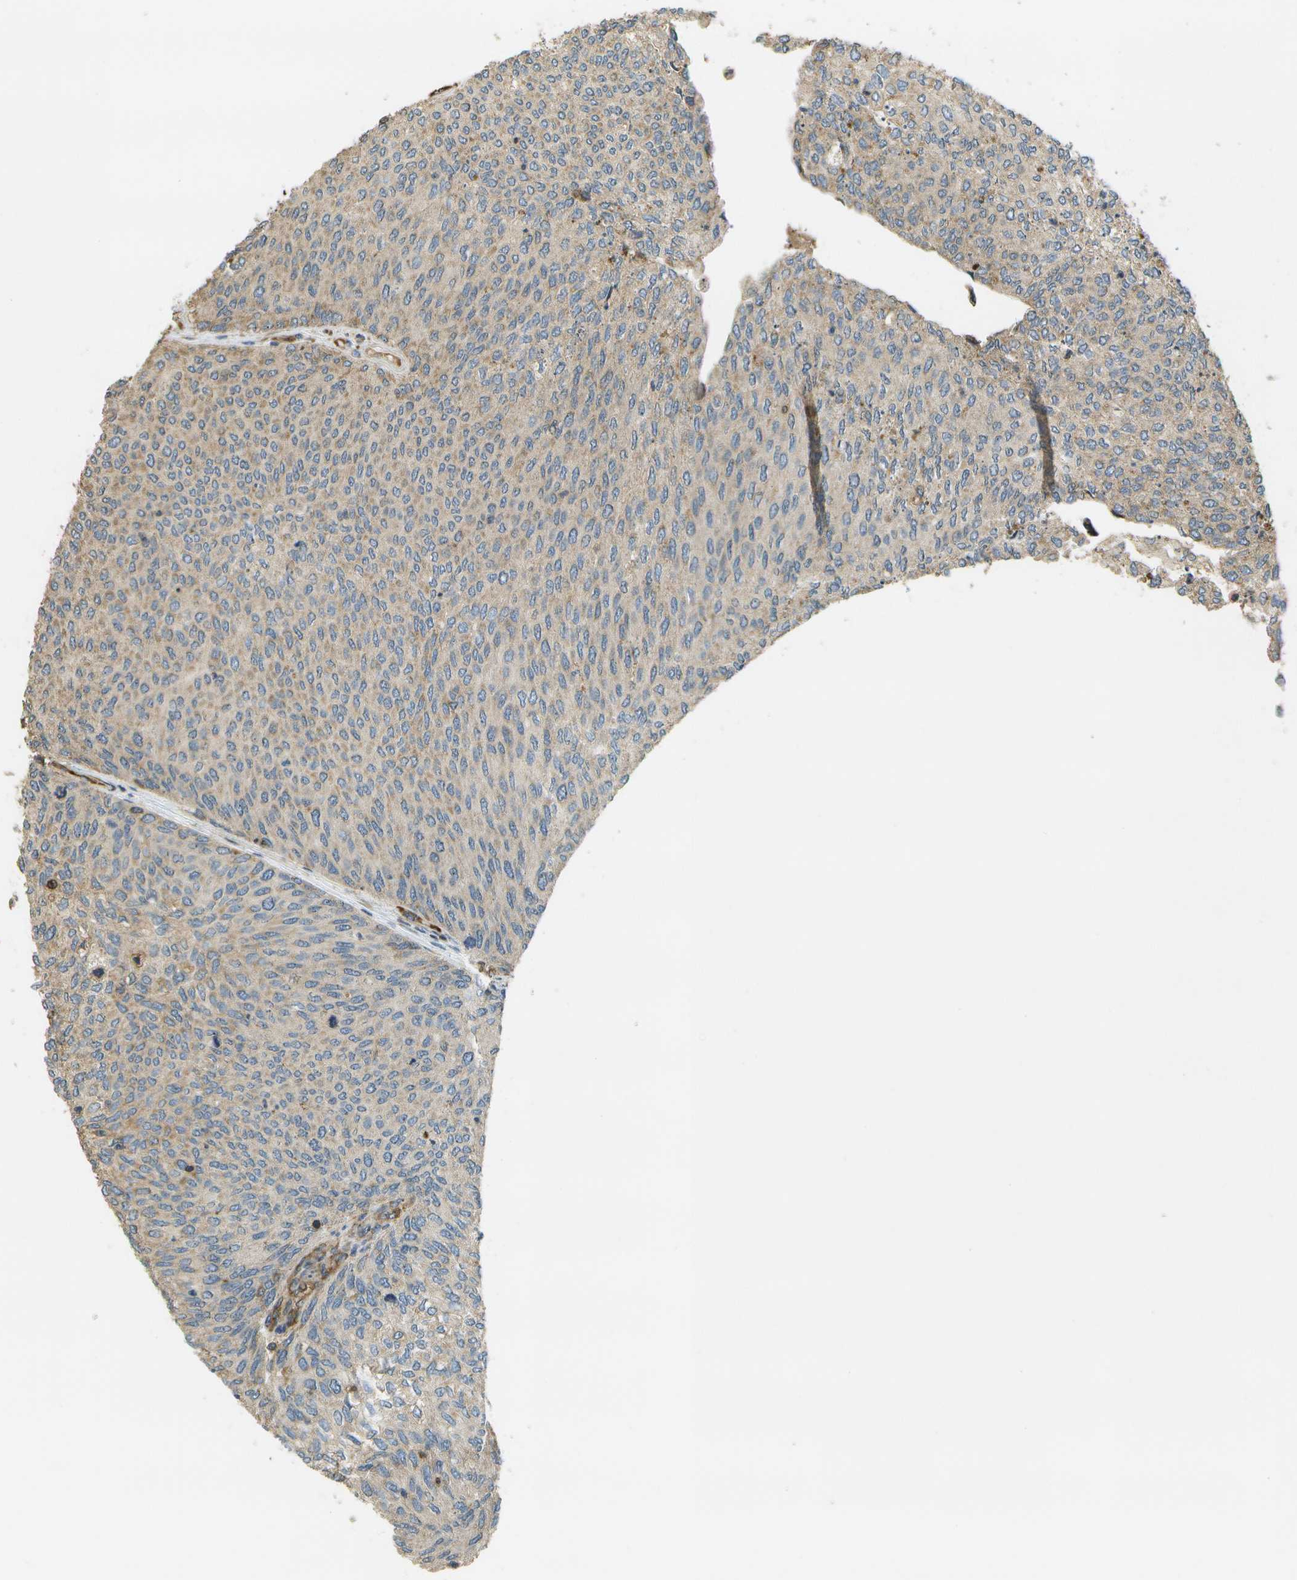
{"staining": {"intensity": "weak", "quantity": ">75%", "location": "cytoplasmic/membranous"}, "tissue": "urothelial cancer", "cell_type": "Tumor cells", "image_type": "cancer", "snomed": [{"axis": "morphology", "description": "Urothelial carcinoma, Low grade"}, {"axis": "topography", "description": "Urinary bladder"}], "caption": "Protein expression analysis of human low-grade urothelial carcinoma reveals weak cytoplasmic/membranous expression in about >75% of tumor cells.", "gene": "LRP12", "patient": {"sex": "female", "age": 79}}